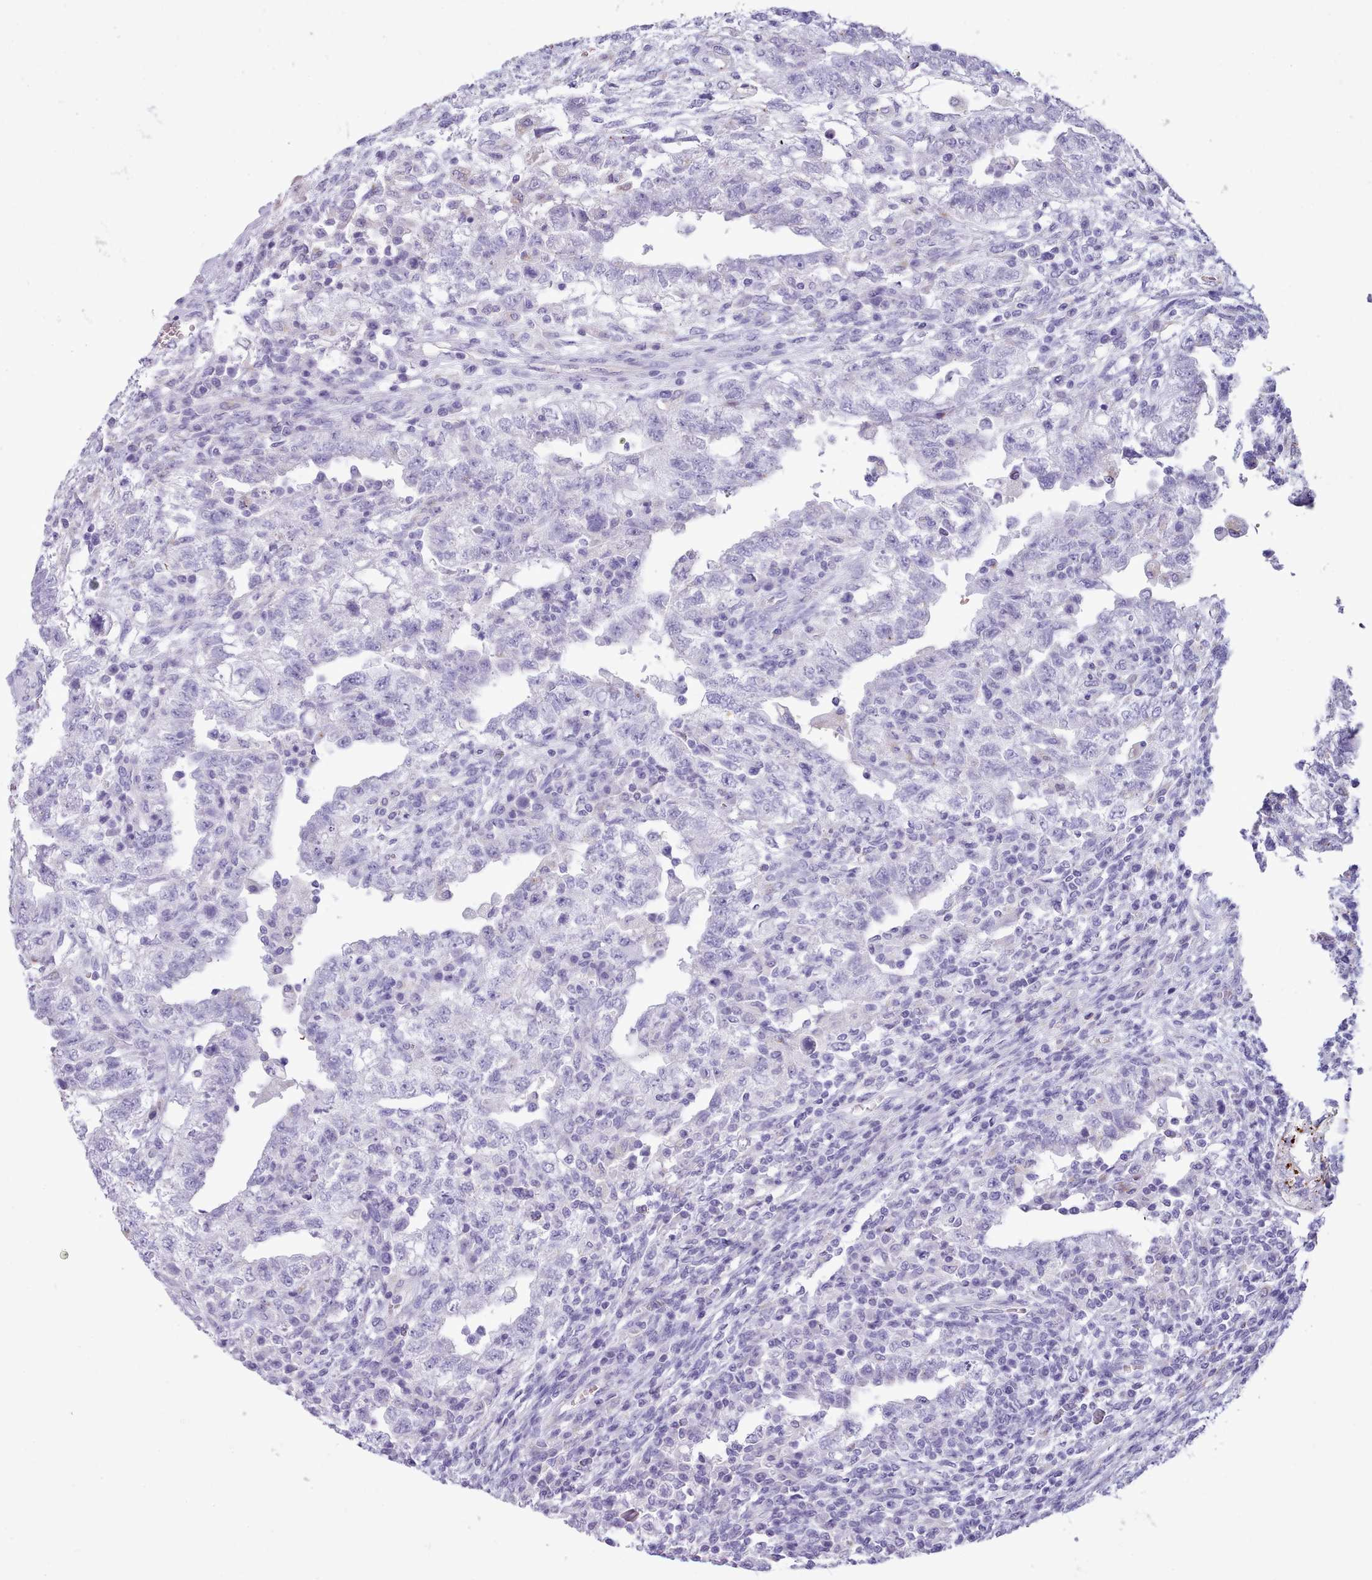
{"staining": {"intensity": "negative", "quantity": "none", "location": "none"}, "tissue": "testis cancer", "cell_type": "Tumor cells", "image_type": "cancer", "snomed": [{"axis": "morphology", "description": "Carcinoma, Embryonal, NOS"}, {"axis": "topography", "description": "Testis"}], "caption": "Tumor cells are negative for brown protein staining in testis cancer.", "gene": "GAA", "patient": {"sex": "male", "age": 26}}